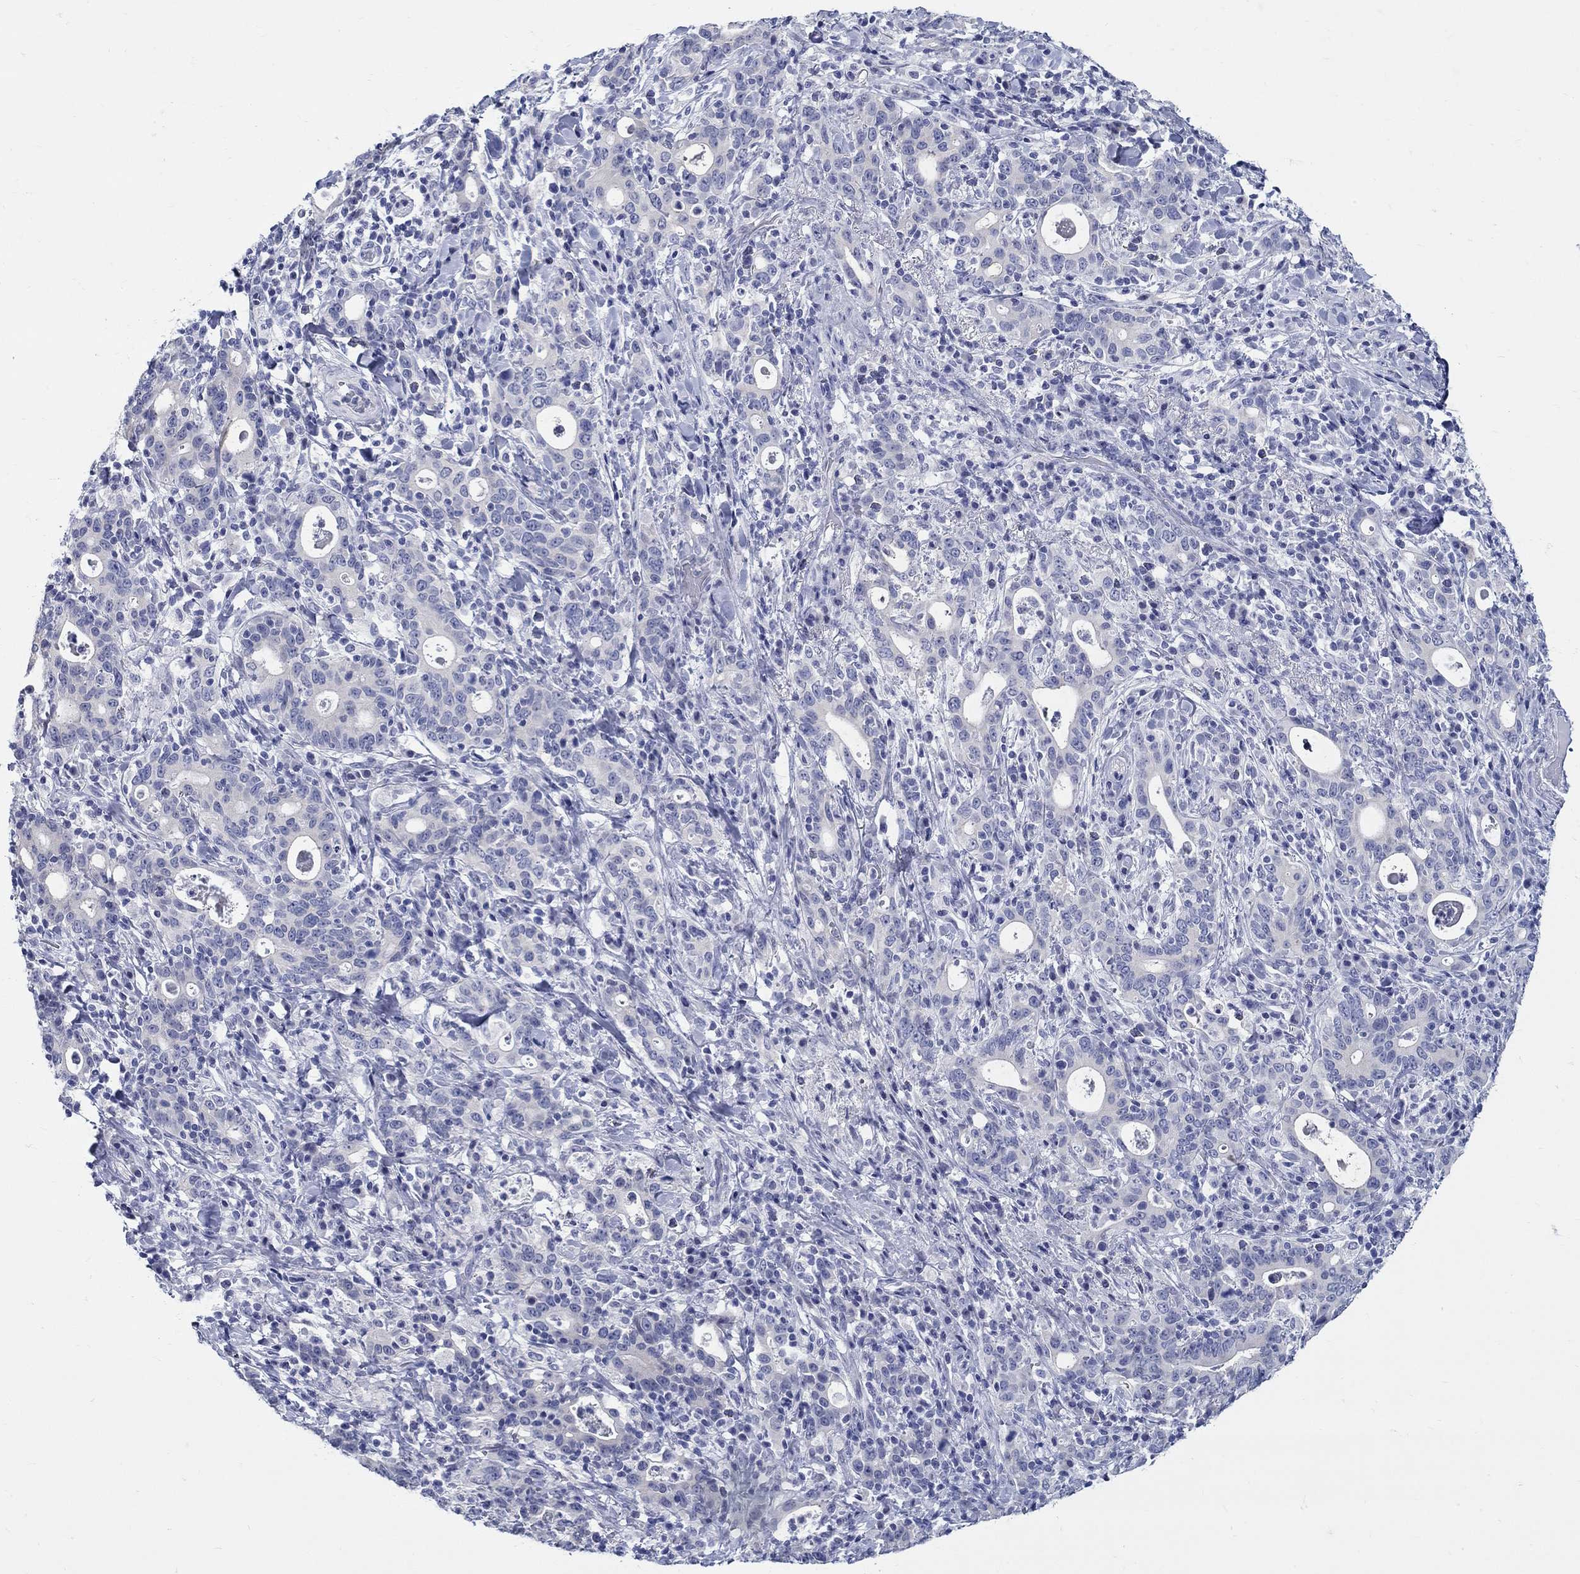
{"staining": {"intensity": "negative", "quantity": "none", "location": "none"}, "tissue": "stomach cancer", "cell_type": "Tumor cells", "image_type": "cancer", "snomed": [{"axis": "morphology", "description": "Adenocarcinoma, NOS"}, {"axis": "topography", "description": "Stomach"}], "caption": "Immunohistochemistry histopathology image of human adenocarcinoma (stomach) stained for a protein (brown), which shows no staining in tumor cells.", "gene": "CRYGS", "patient": {"sex": "male", "age": 79}}